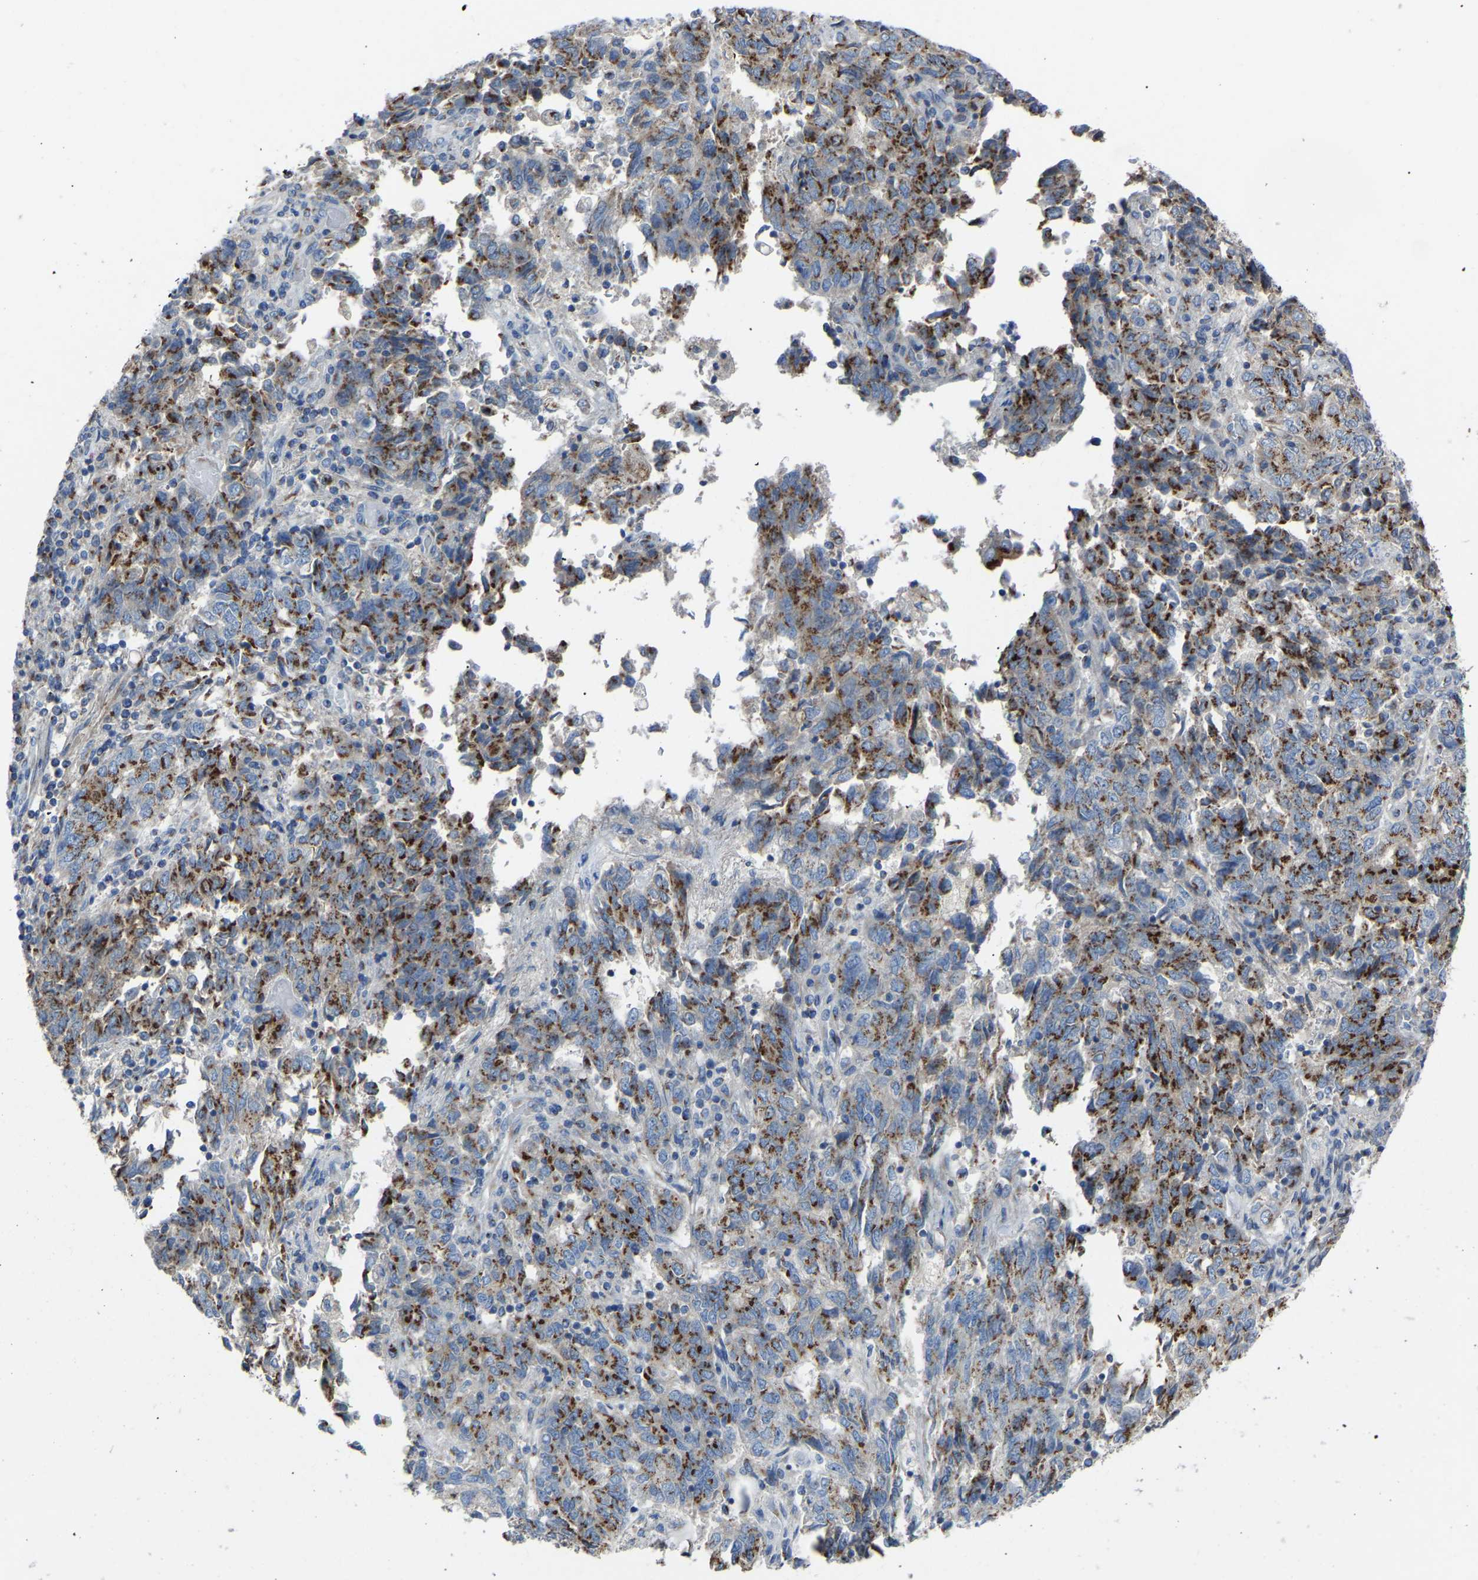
{"staining": {"intensity": "strong", "quantity": "25%-75%", "location": "cytoplasmic/membranous"}, "tissue": "endometrial cancer", "cell_type": "Tumor cells", "image_type": "cancer", "snomed": [{"axis": "morphology", "description": "Adenocarcinoma, NOS"}, {"axis": "topography", "description": "Endometrium"}], "caption": "Adenocarcinoma (endometrial) stained with immunohistochemistry reveals strong cytoplasmic/membranous expression in approximately 25%-75% of tumor cells.", "gene": "CANT1", "patient": {"sex": "female", "age": 80}}